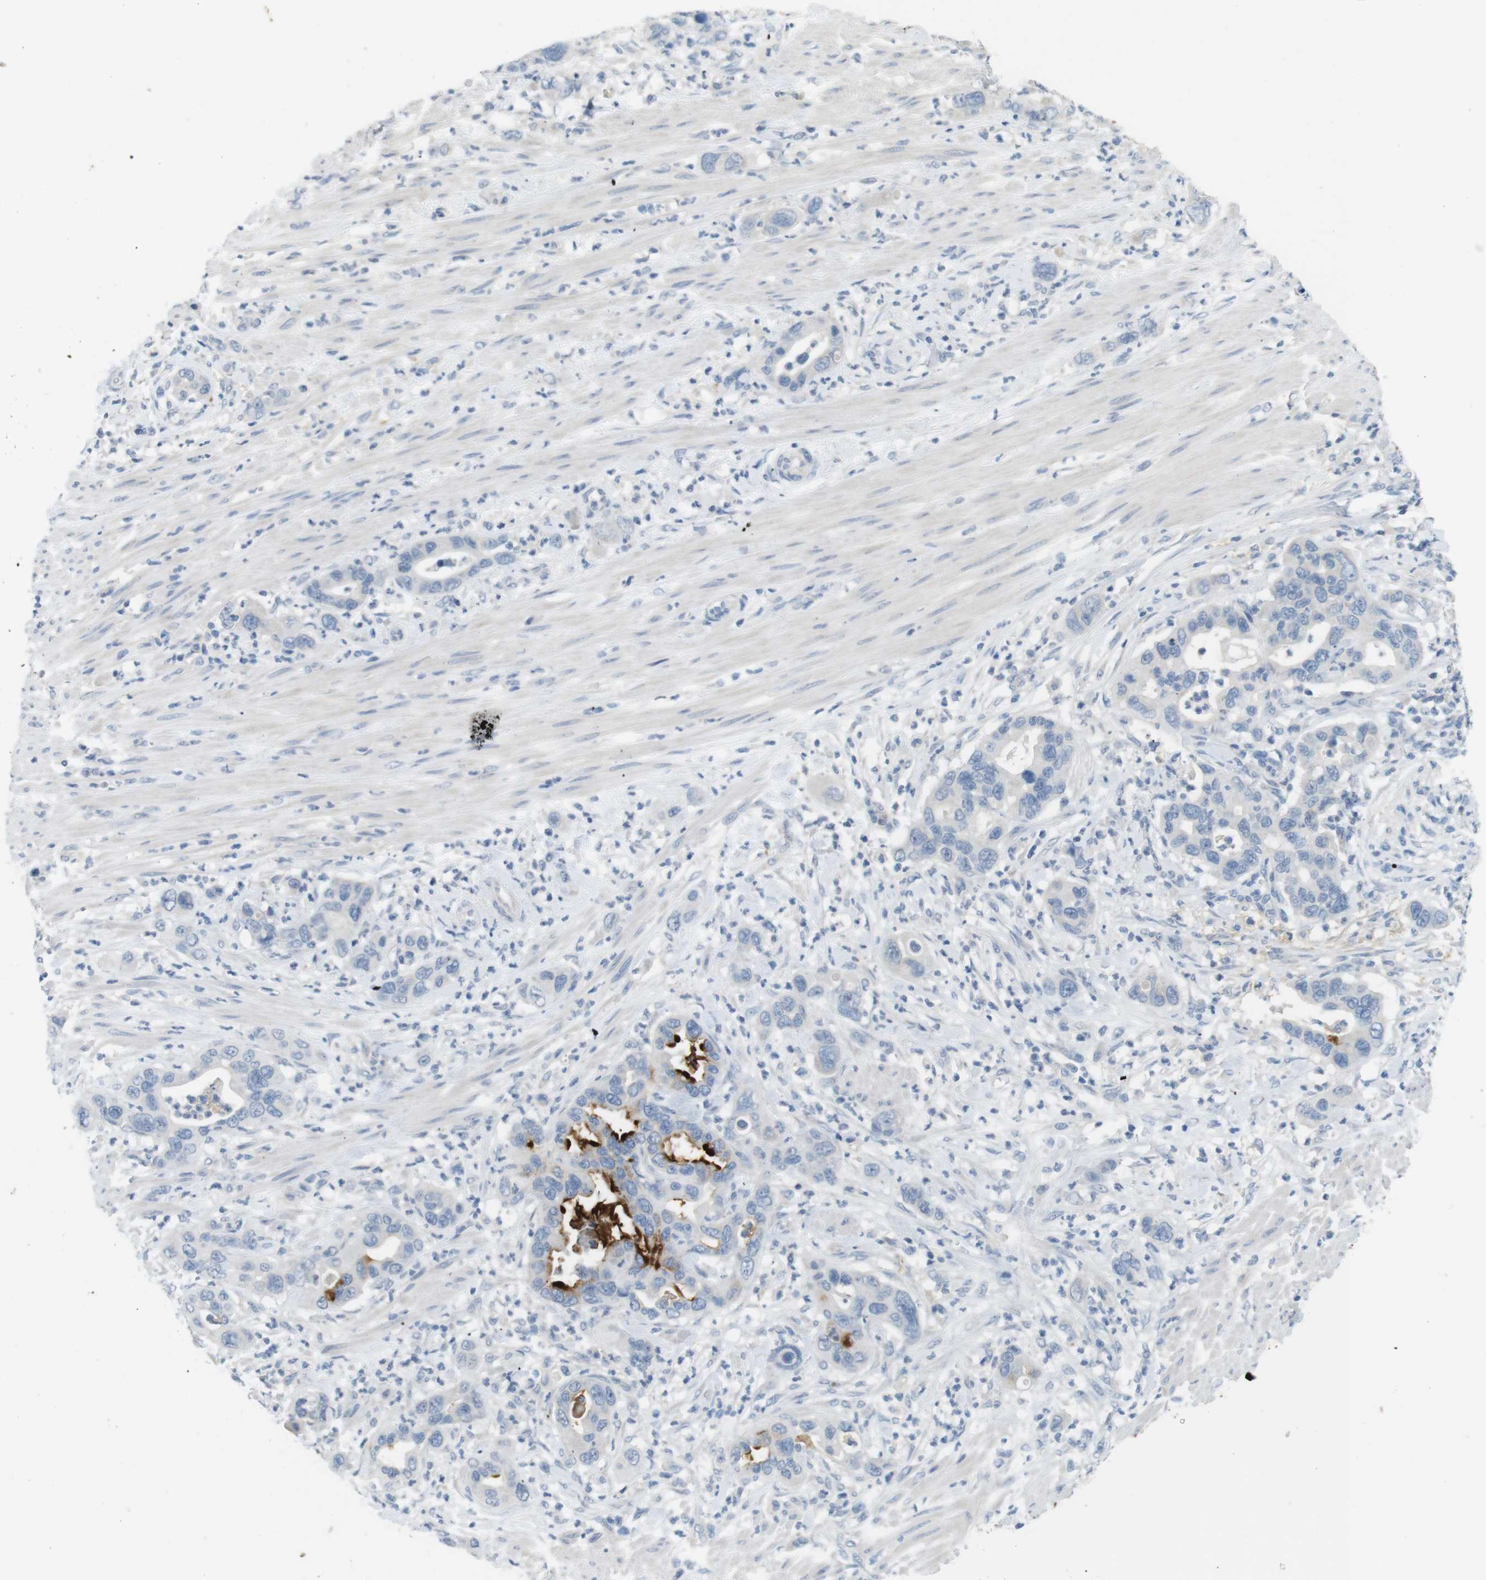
{"staining": {"intensity": "strong", "quantity": "<25%", "location": "cytoplasmic/membranous"}, "tissue": "pancreatic cancer", "cell_type": "Tumor cells", "image_type": "cancer", "snomed": [{"axis": "morphology", "description": "Adenocarcinoma, NOS"}, {"axis": "topography", "description": "Pancreas"}], "caption": "DAB immunohistochemical staining of human pancreatic cancer demonstrates strong cytoplasmic/membranous protein positivity in about <25% of tumor cells. (Brightfield microscopy of DAB IHC at high magnification).", "gene": "MUC5B", "patient": {"sex": "female", "age": 71}}